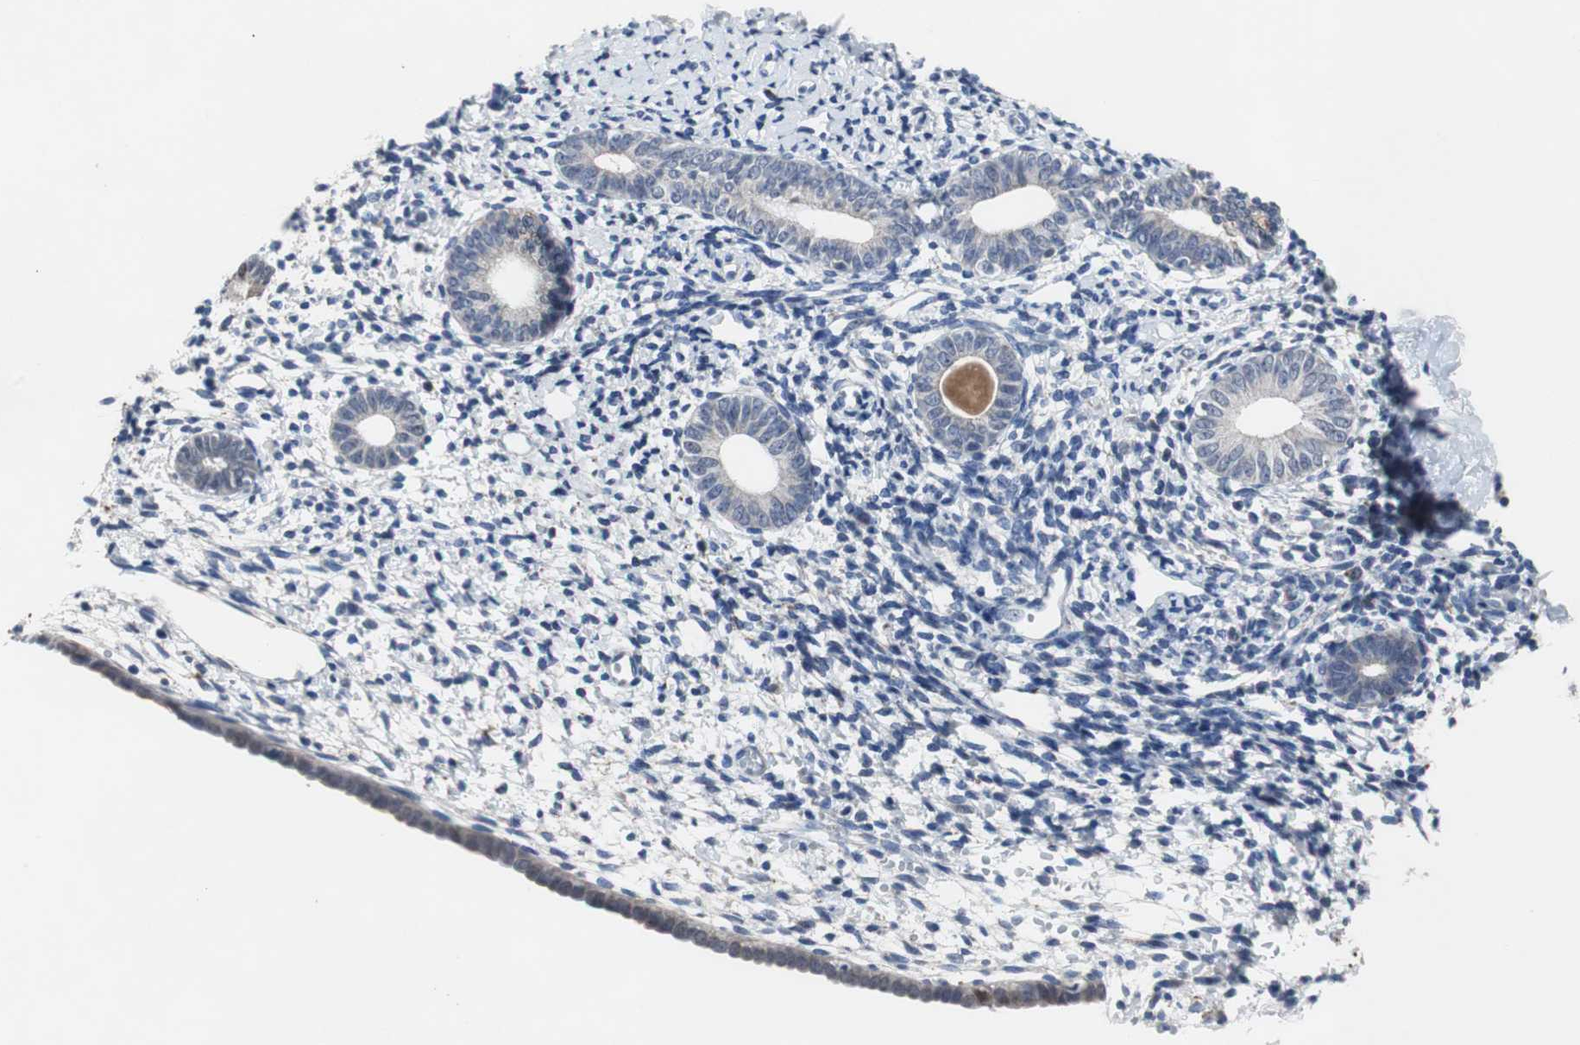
{"staining": {"intensity": "negative", "quantity": "none", "location": "none"}, "tissue": "endometrium", "cell_type": "Cells in endometrial stroma", "image_type": "normal", "snomed": [{"axis": "morphology", "description": "Normal tissue, NOS"}, {"axis": "topography", "description": "Endometrium"}], "caption": "High power microscopy image of an immunohistochemistry (IHC) image of benign endometrium, revealing no significant positivity in cells in endometrial stroma. (Brightfield microscopy of DAB (3,3'-diaminobenzidine) immunohistochemistry (IHC) at high magnification).", "gene": "RBM47", "patient": {"sex": "female", "age": 71}}